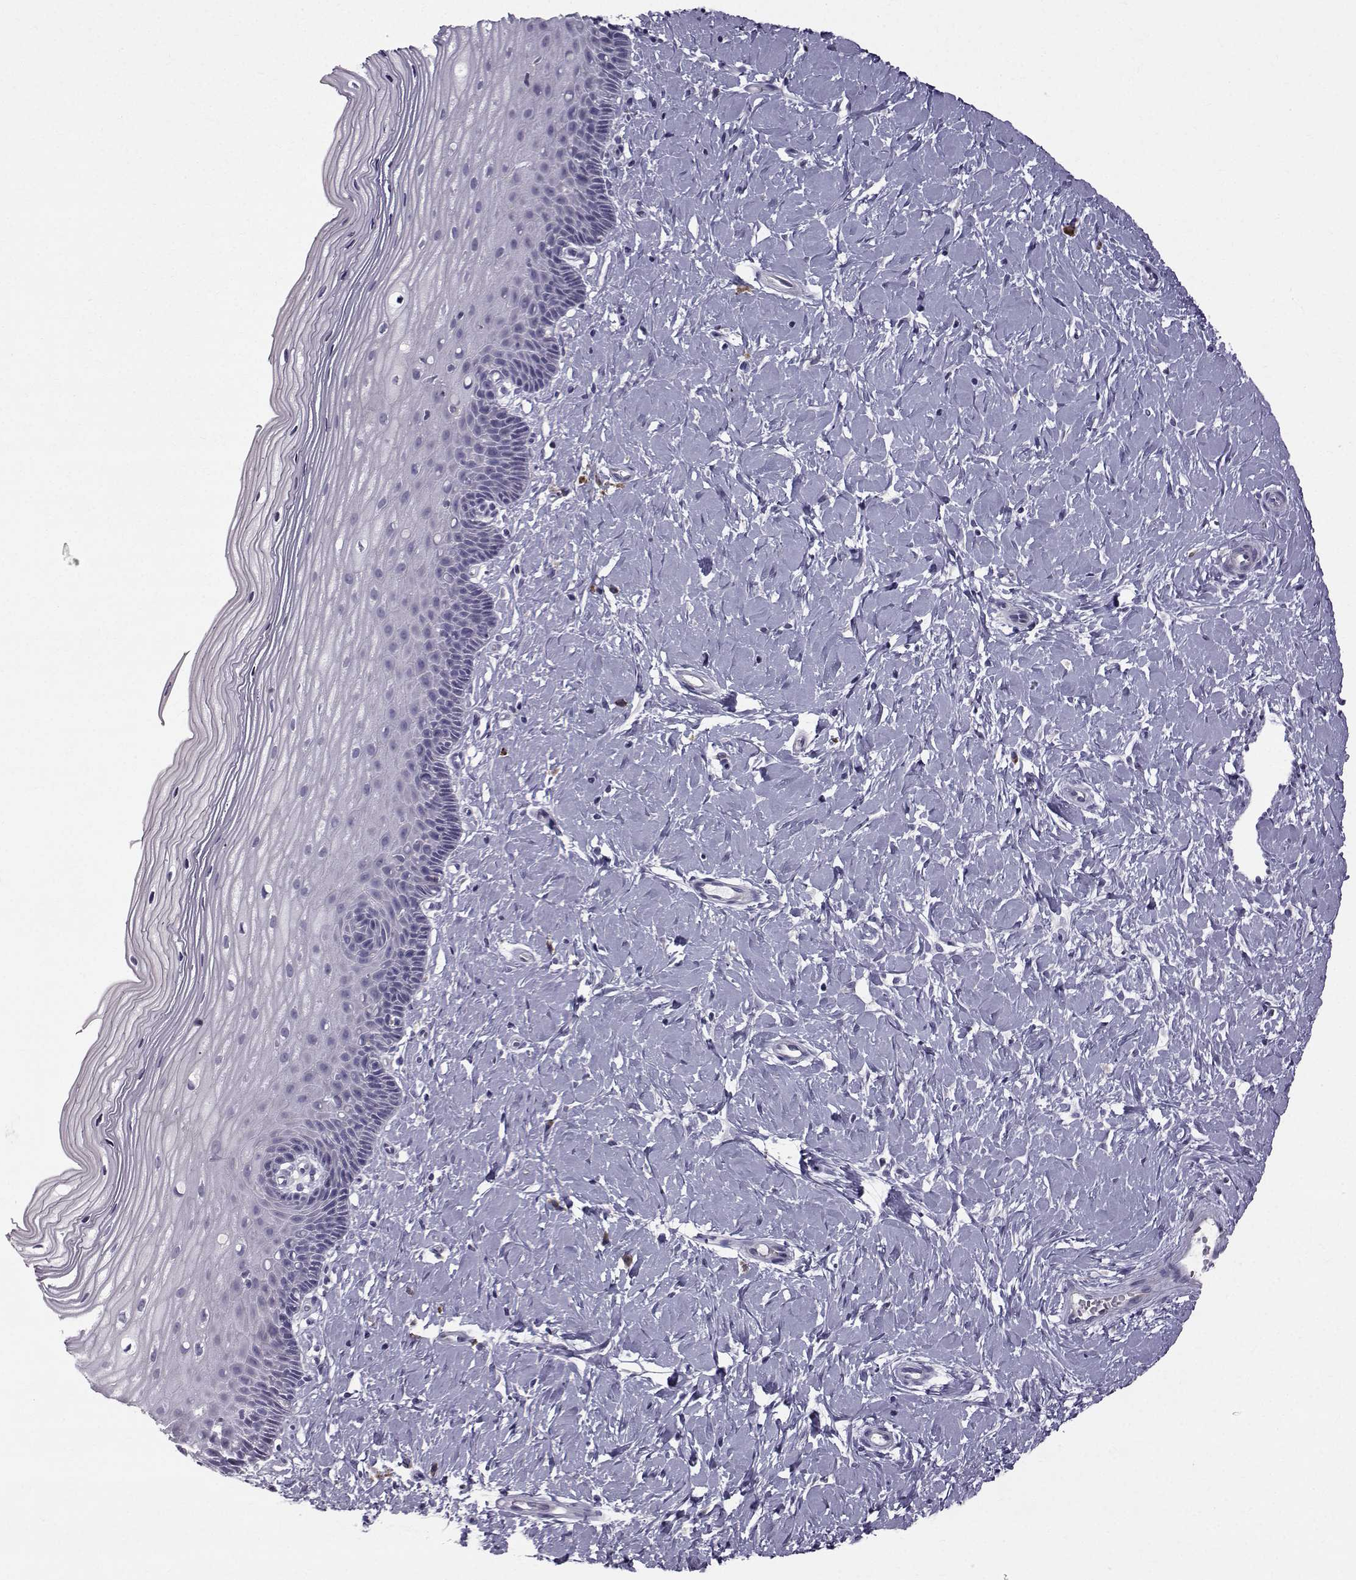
{"staining": {"intensity": "negative", "quantity": "none", "location": "none"}, "tissue": "cervix", "cell_type": "Glandular cells", "image_type": "normal", "snomed": [{"axis": "morphology", "description": "Normal tissue, NOS"}, {"axis": "topography", "description": "Cervix"}], "caption": "This is a micrograph of immunohistochemistry (IHC) staining of benign cervix, which shows no staining in glandular cells.", "gene": "ROPN1B", "patient": {"sex": "female", "age": 37}}